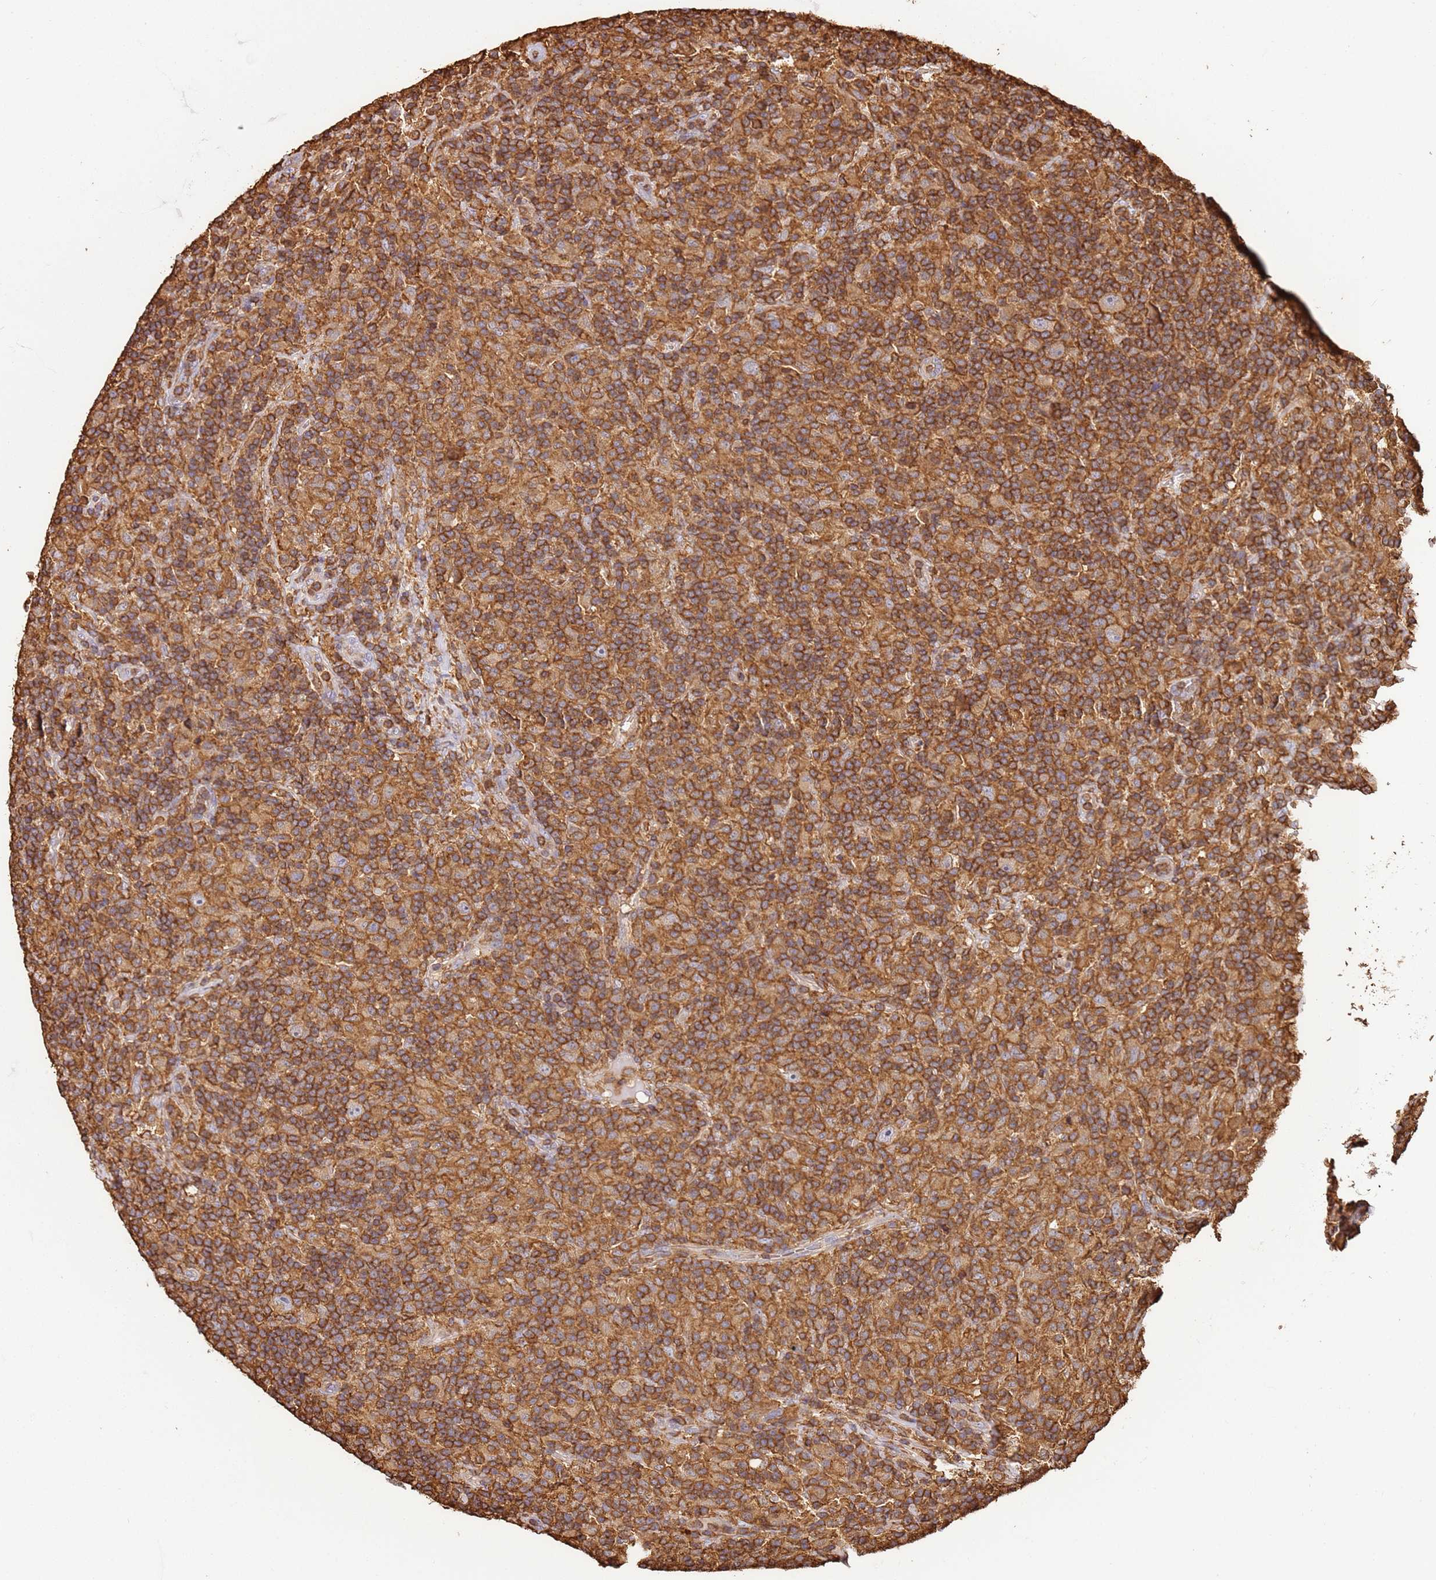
{"staining": {"intensity": "negative", "quantity": "none", "location": "none"}, "tissue": "lymphoma", "cell_type": "Tumor cells", "image_type": "cancer", "snomed": [{"axis": "morphology", "description": "Hodgkin's disease, NOS"}, {"axis": "topography", "description": "Lymph node"}], "caption": "IHC micrograph of neoplastic tissue: Hodgkin's disease stained with DAB shows no significant protein positivity in tumor cells. (Stains: DAB (3,3'-diaminobenzidine) immunohistochemistry (IHC) with hematoxylin counter stain, Microscopy: brightfield microscopy at high magnification).", "gene": "OR6P1", "patient": {"sex": "male", "age": 70}}